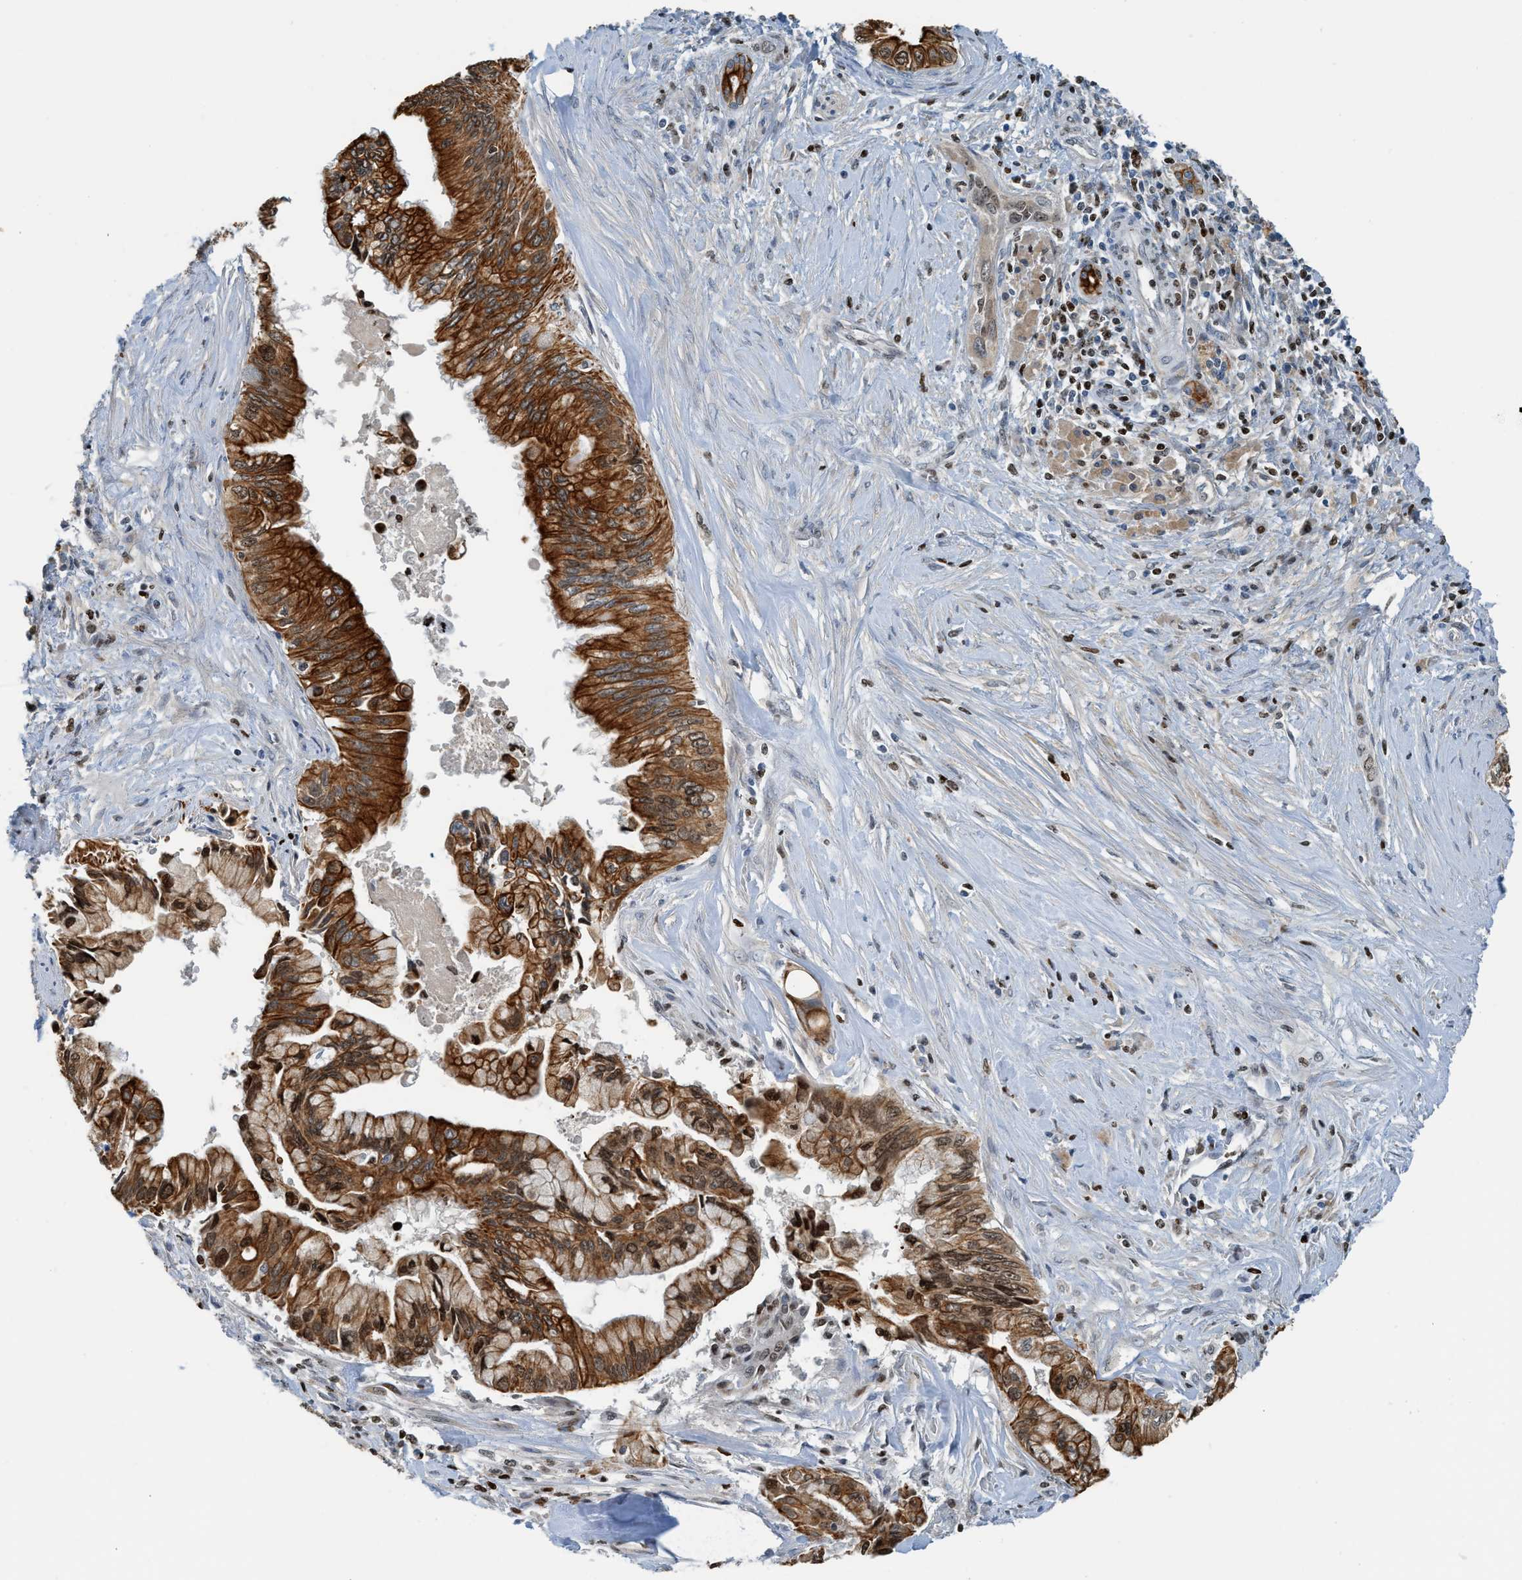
{"staining": {"intensity": "strong", "quantity": ">75%", "location": "cytoplasmic/membranous"}, "tissue": "pancreatic cancer", "cell_type": "Tumor cells", "image_type": "cancer", "snomed": [{"axis": "morphology", "description": "Adenocarcinoma, NOS"}, {"axis": "topography", "description": "Pancreas"}], "caption": "Tumor cells exhibit high levels of strong cytoplasmic/membranous staining in approximately >75% of cells in pancreatic adenocarcinoma. (IHC, brightfield microscopy, high magnification).", "gene": "SH3D19", "patient": {"sex": "female", "age": 73}}